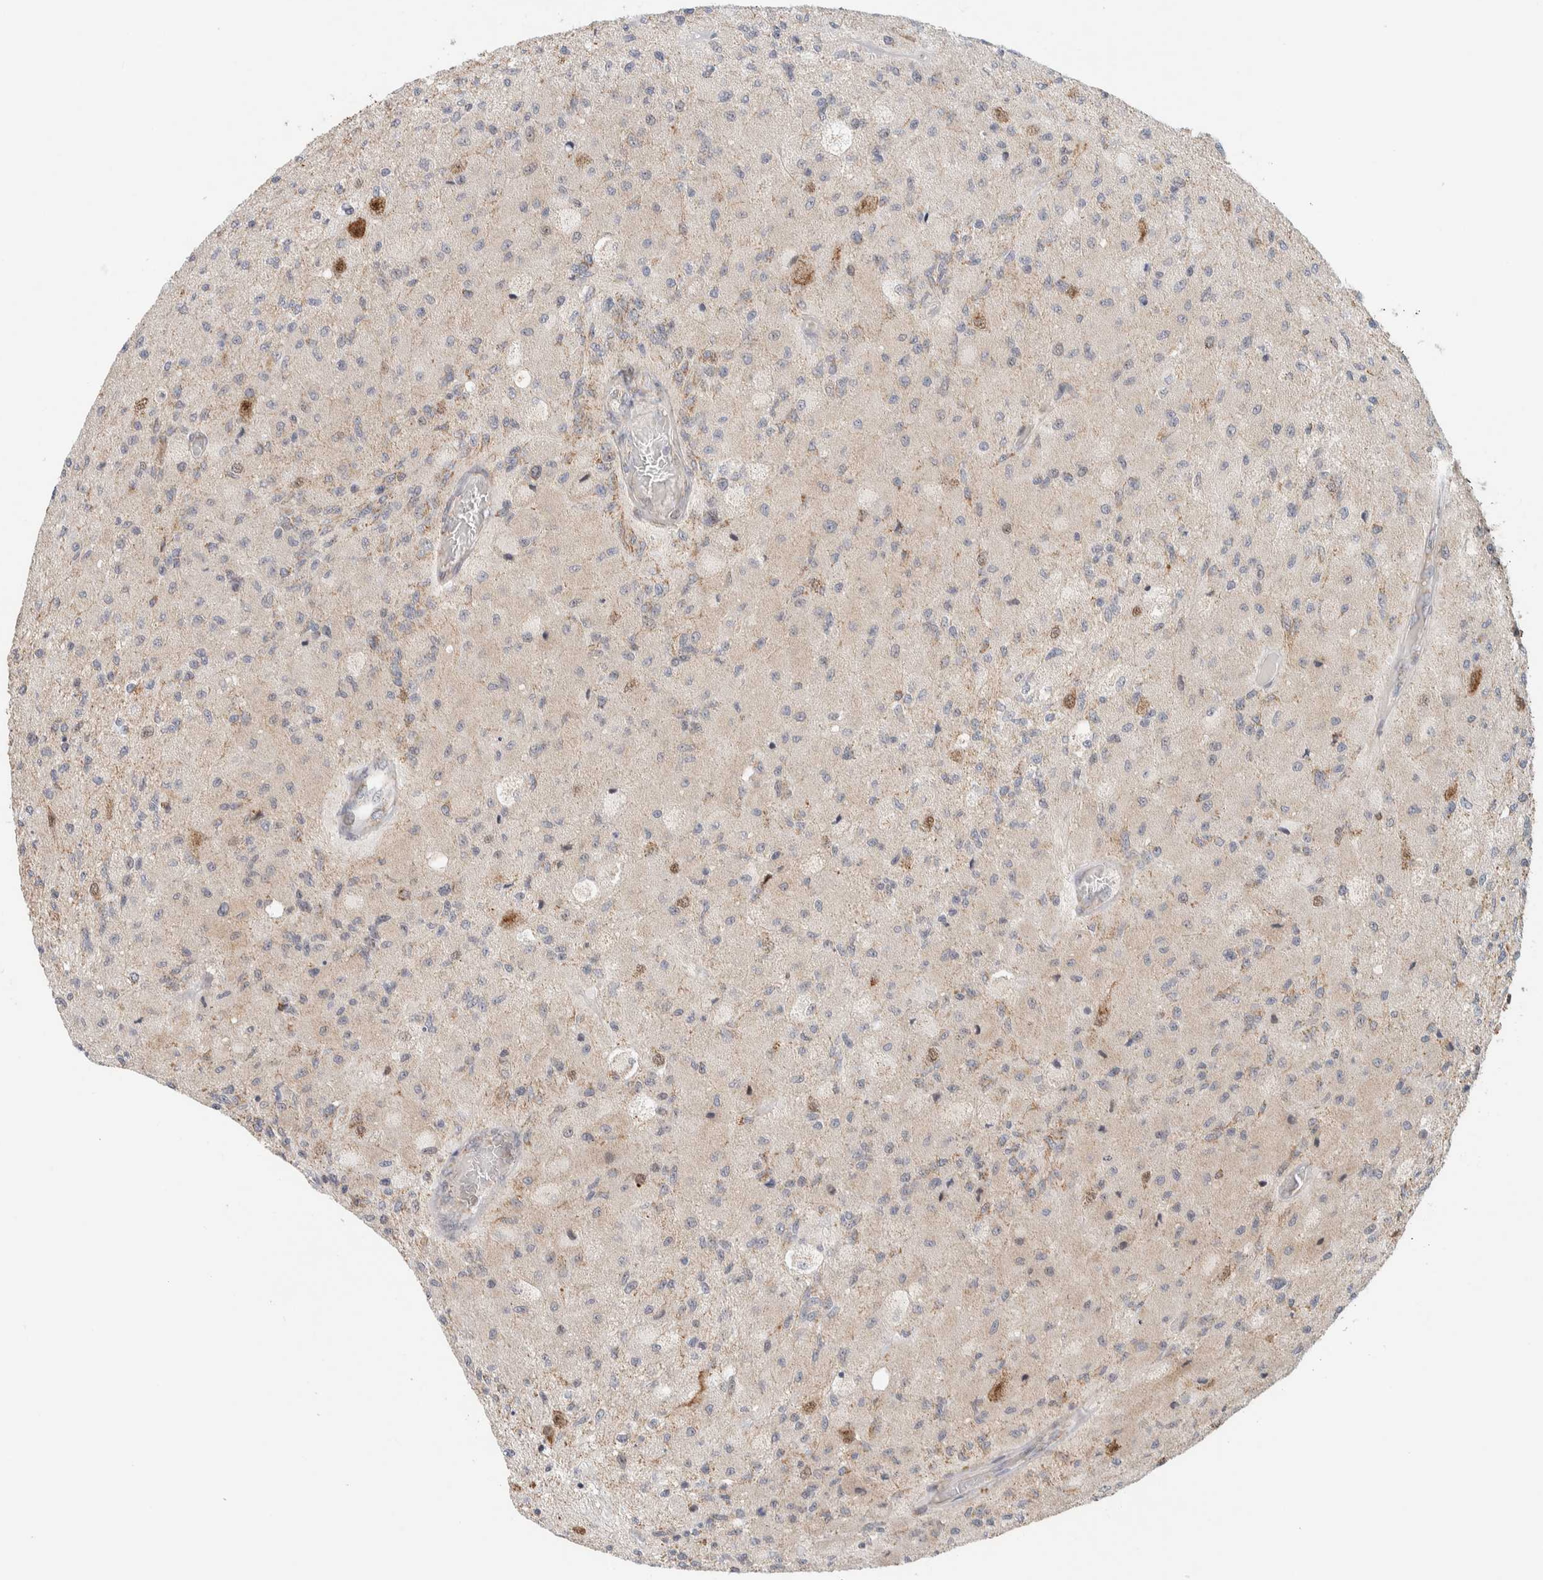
{"staining": {"intensity": "negative", "quantity": "none", "location": "none"}, "tissue": "glioma", "cell_type": "Tumor cells", "image_type": "cancer", "snomed": [{"axis": "morphology", "description": "Normal tissue, NOS"}, {"axis": "morphology", "description": "Glioma, malignant, High grade"}, {"axis": "topography", "description": "Cerebral cortex"}], "caption": "This is an IHC image of glioma. There is no positivity in tumor cells.", "gene": "TSPAN32", "patient": {"sex": "male", "age": 77}}